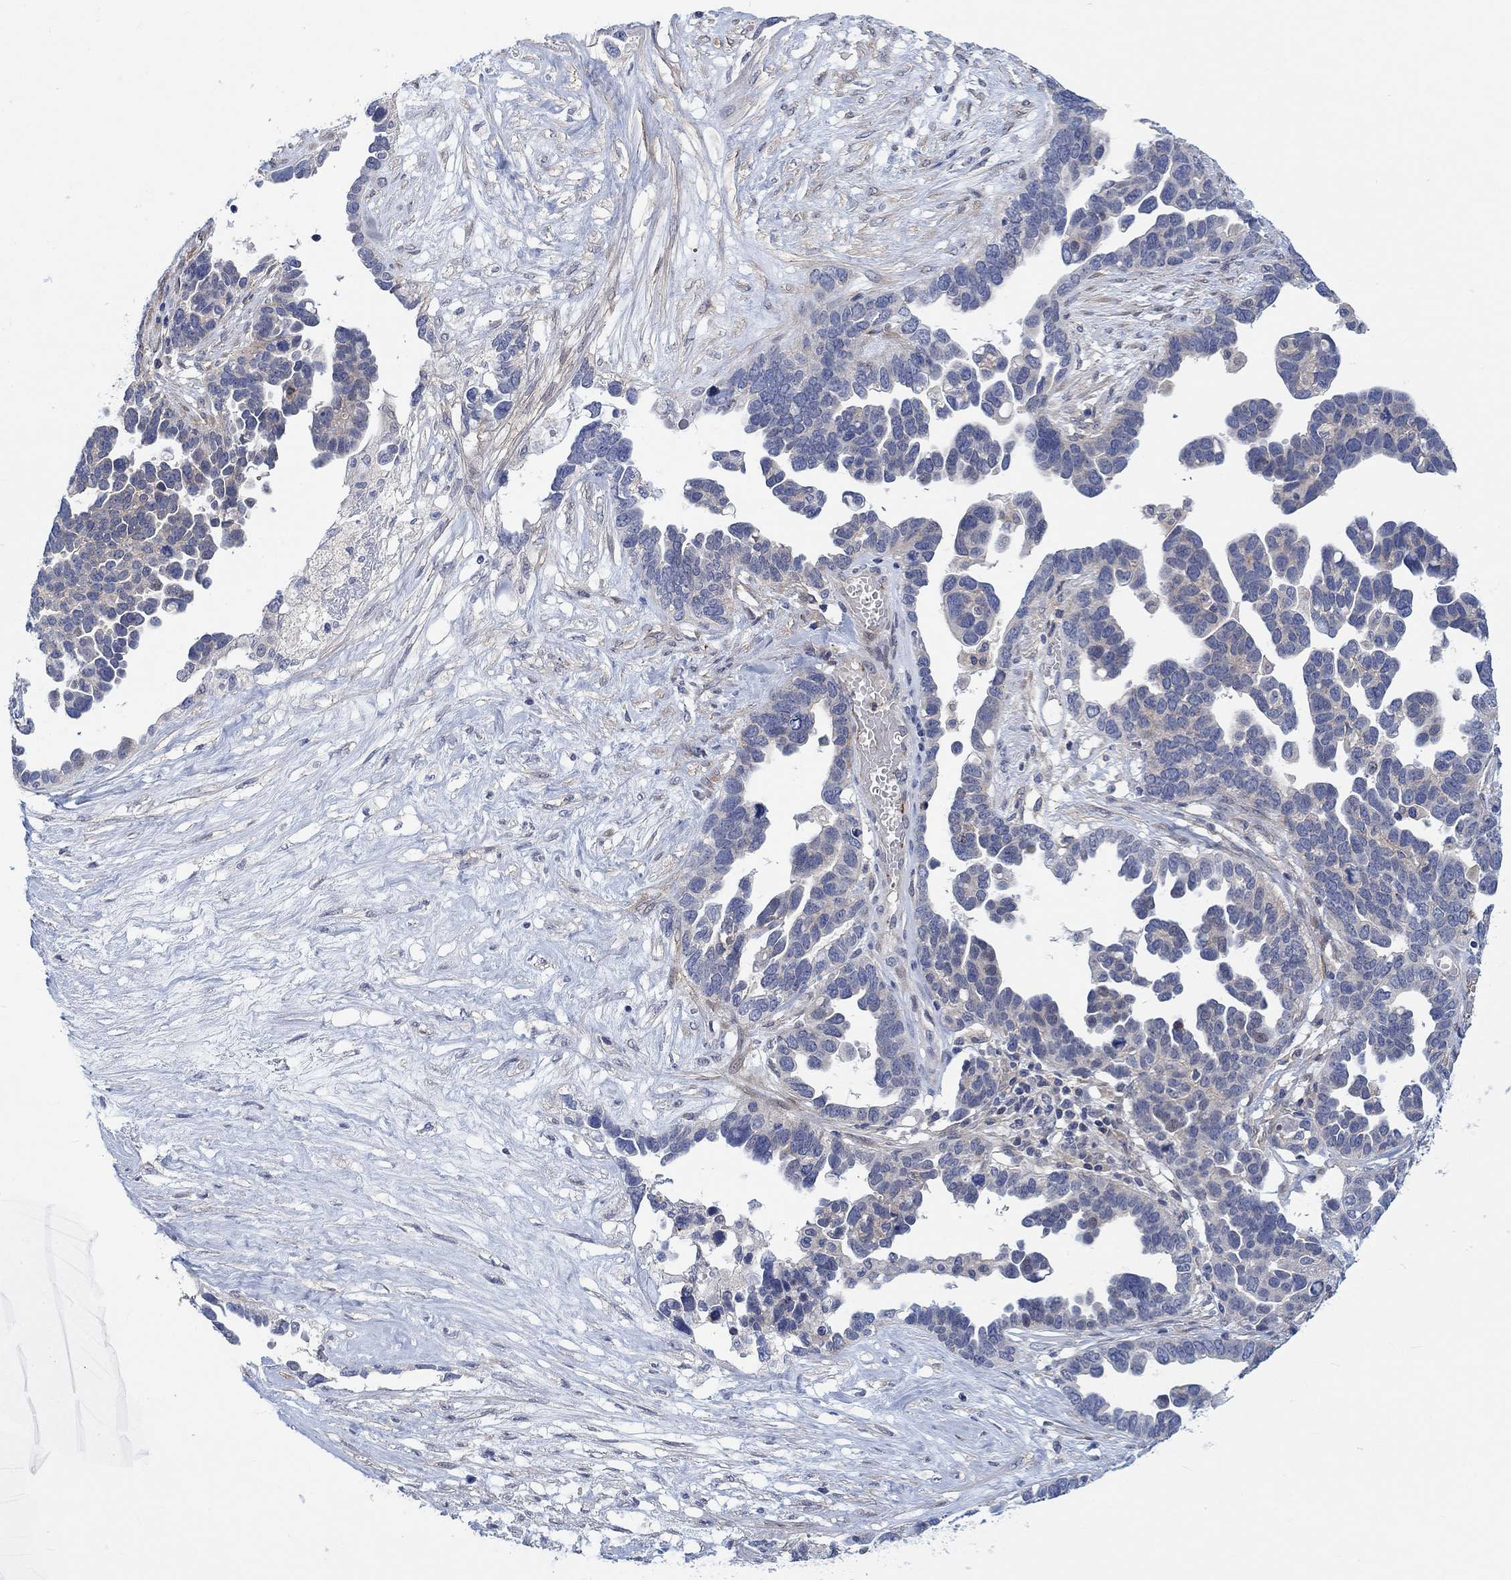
{"staining": {"intensity": "negative", "quantity": "none", "location": "none"}, "tissue": "ovarian cancer", "cell_type": "Tumor cells", "image_type": "cancer", "snomed": [{"axis": "morphology", "description": "Cystadenocarcinoma, serous, NOS"}, {"axis": "topography", "description": "Ovary"}], "caption": "IHC of human ovarian cancer (serous cystadenocarcinoma) shows no expression in tumor cells. (DAB immunohistochemistry visualized using brightfield microscopy, high magnification).", "gene": "PMFBP1", "patient": {"sex": "female", "age": 54}}